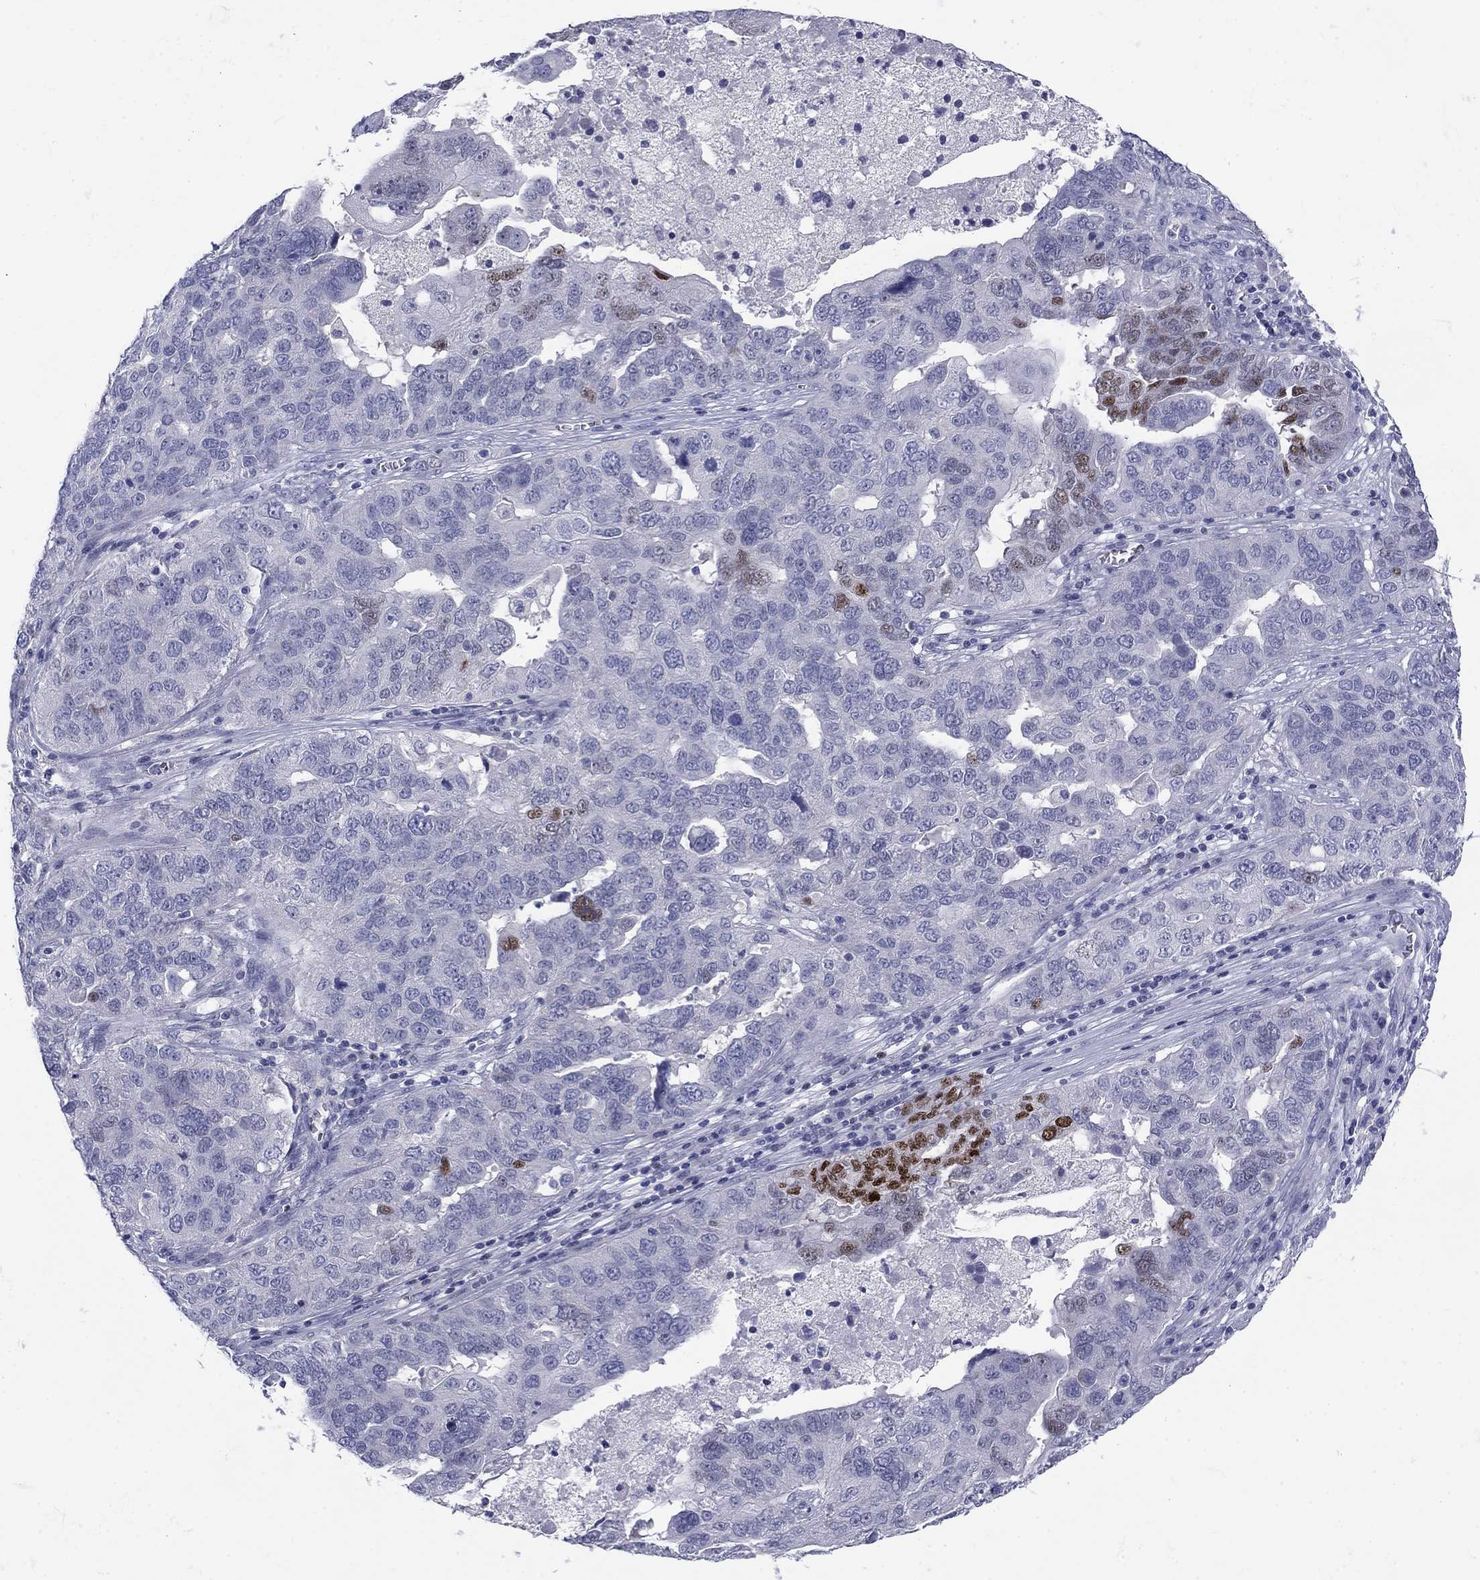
{"staining": {"intensity": "moderate", "quantity": "<25%", "location": "nuclear"}, "tissue": "ovarian cancer", "cell_type": "Tumor cells", "image_type": "cancer", "snomed": [{"axis": "morphology", "description": "Carcinoma, endometroid"}, {"axis": "topography", "description": "Soft tissue"}, {"axis": "topography", "description": "Ovary"}], "caption": "There is low levels of moderate nuclear positivity in tumor cells of endometroid carcinoma (ovarian), as demonstrated by immunohistochemical staining (brown color).", "gene": "CACNA1A", "patient": {"sex": "female", "age": 52}}